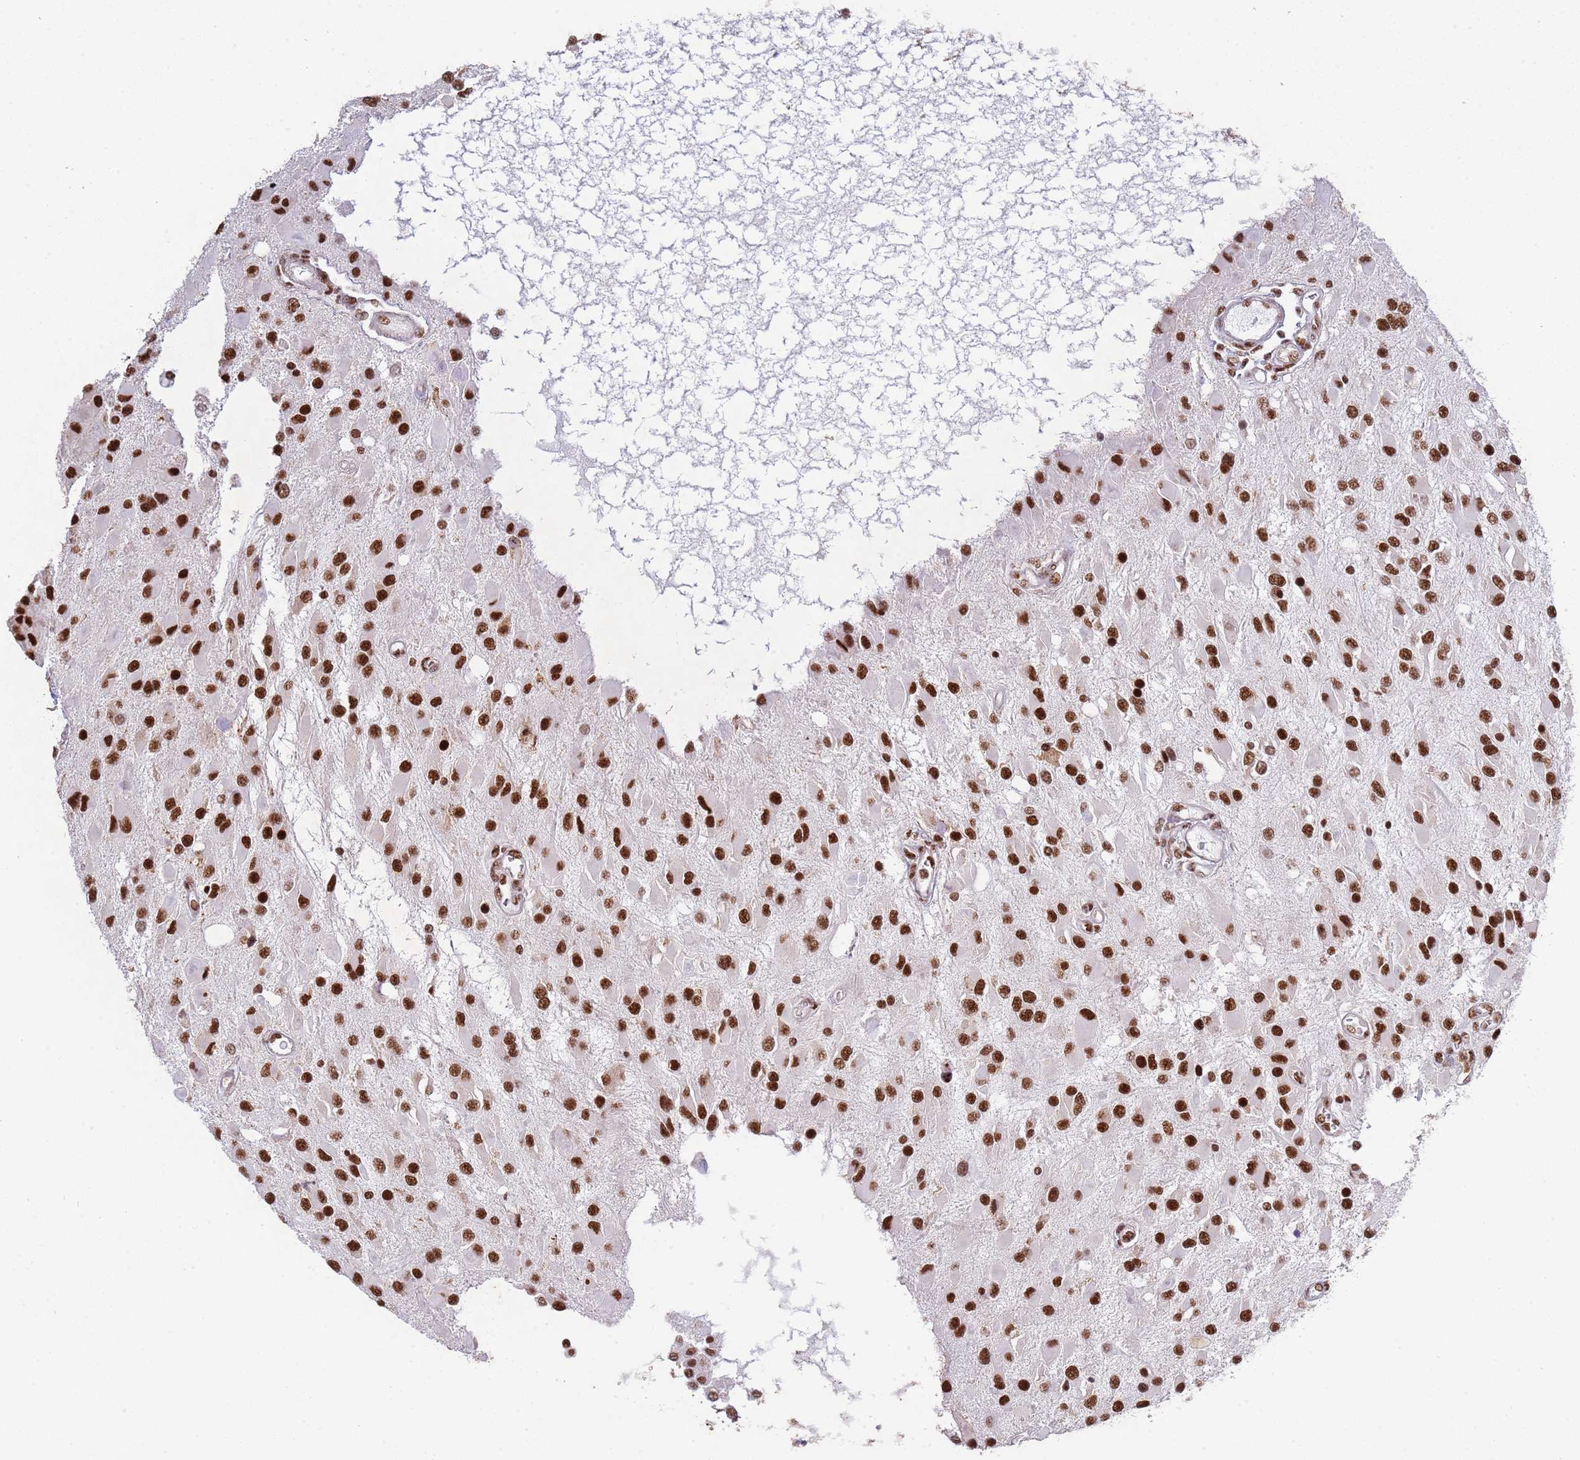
{"staining": {"intensity": "strong", "quantity": ">75%", "location": "nuclear"}, "tissue": "glioma", "cell_type": "Tumor cells", "image_type": "cancer", "snomed": [{"axis": "morphology", "description": "Glioma, malignant, High grade"}, {"axis": "topography", "description": "Brain"}], "caption": "This is a micrograph of IHC staining of high-grade glioma (malignant), which shows strong positivity in the nuclear of tumor cells.", "gene": "ESF1", "patient": {"sex": "male", "age": 53}}